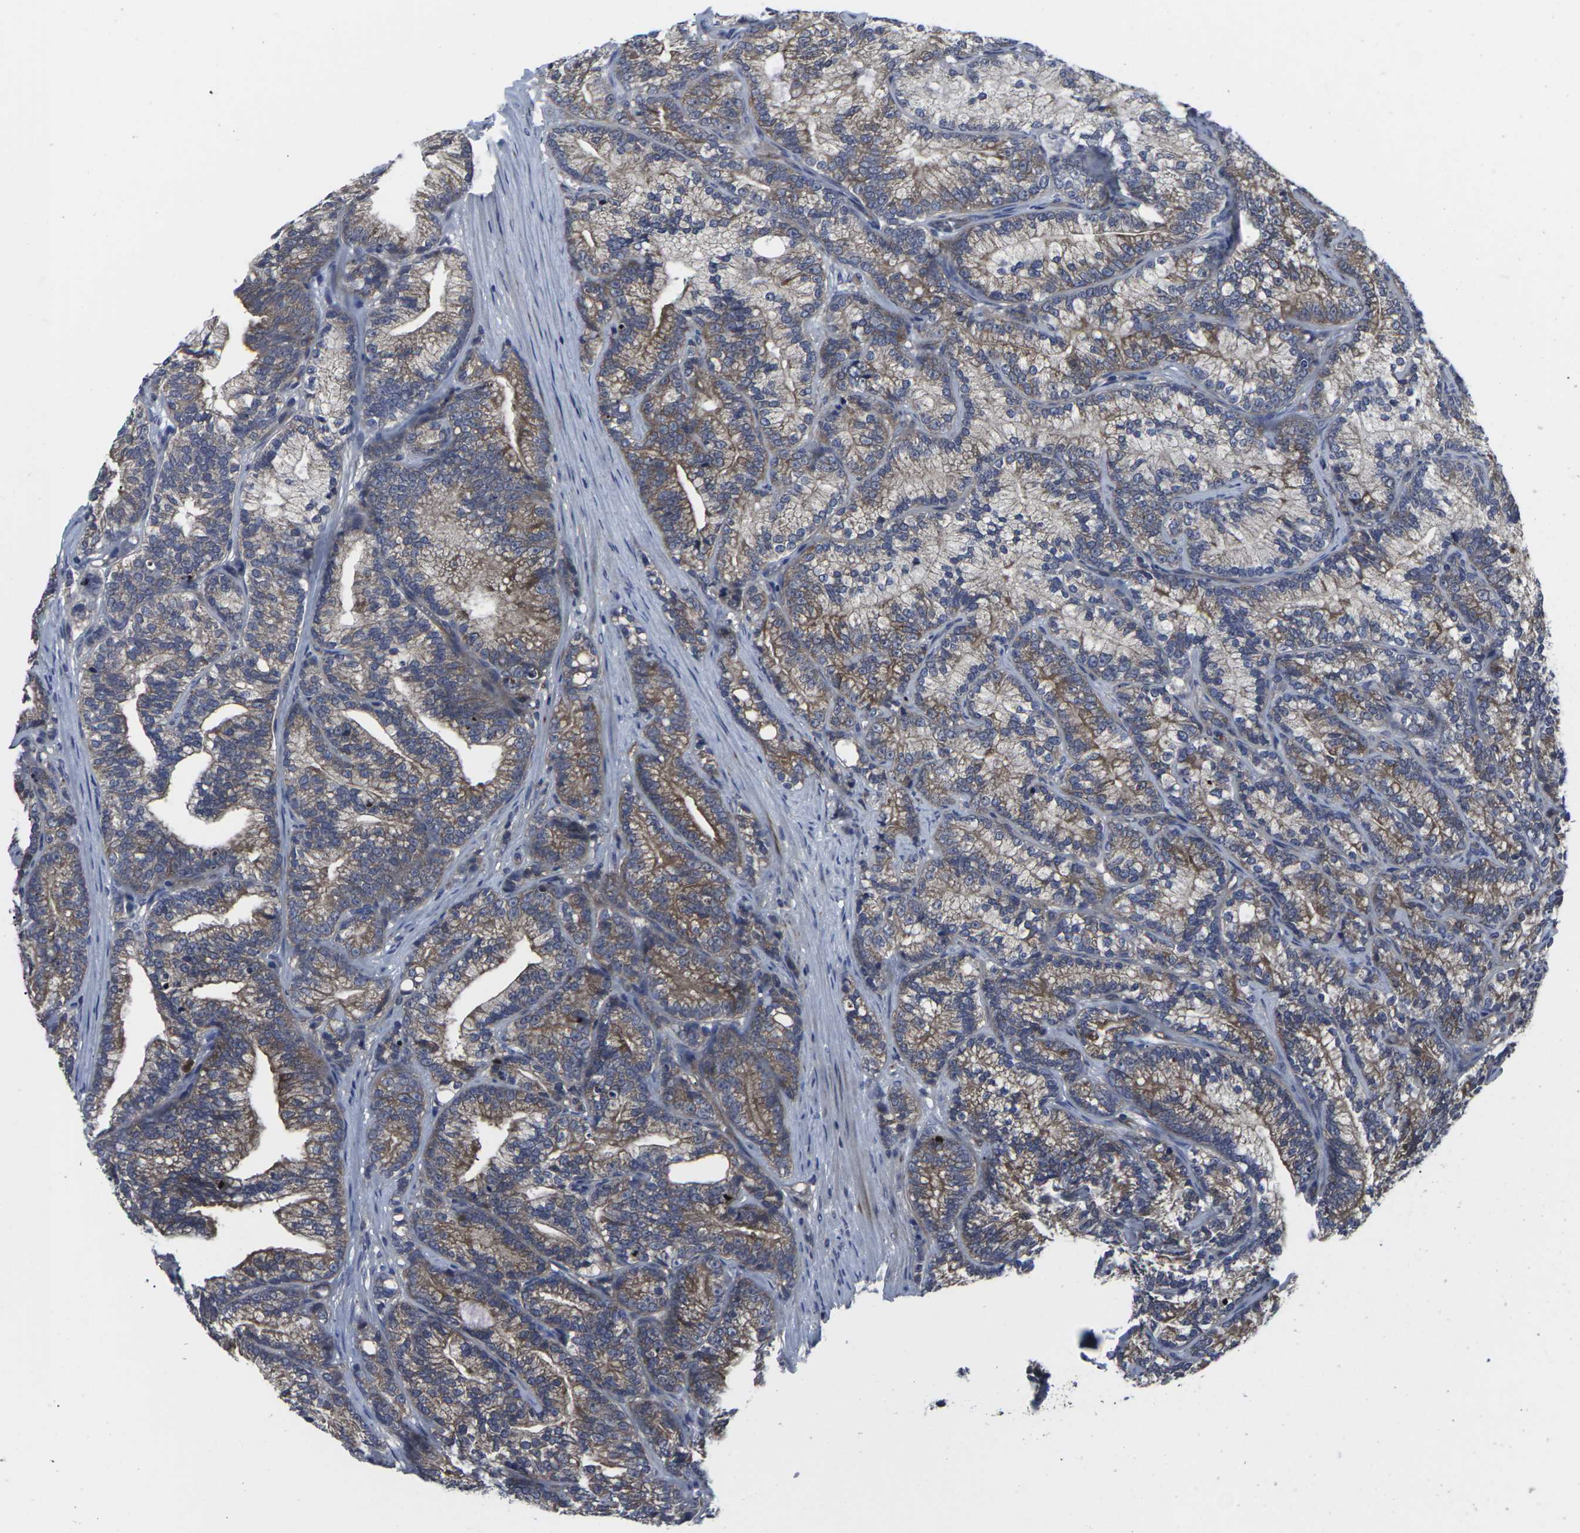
{"staining": {"intensity": "moderate", "quantity": ">75%", "location": "cytoplasmic/membranous"}, "tissue": "prostate cancer", "cell_type": "Tumor cells", "image_type": "cancer", "snomed": [{"axis": "morphology", "description": "Adenocarcinoma, Low grade"}, {"axis": "topography", "description": "Prostate"}], "caption": "Prostate cancer (low-grade adenocarcinoma) stained with DAB (3,3'-diaminobenzidine) immunohistochemistry displays medium levels of moderate cytoplasmic/membranous positivity in approximately >75% of tumor cells.", "gene": "HPRT1", "patient": {"sex": "male", "age": 89}}